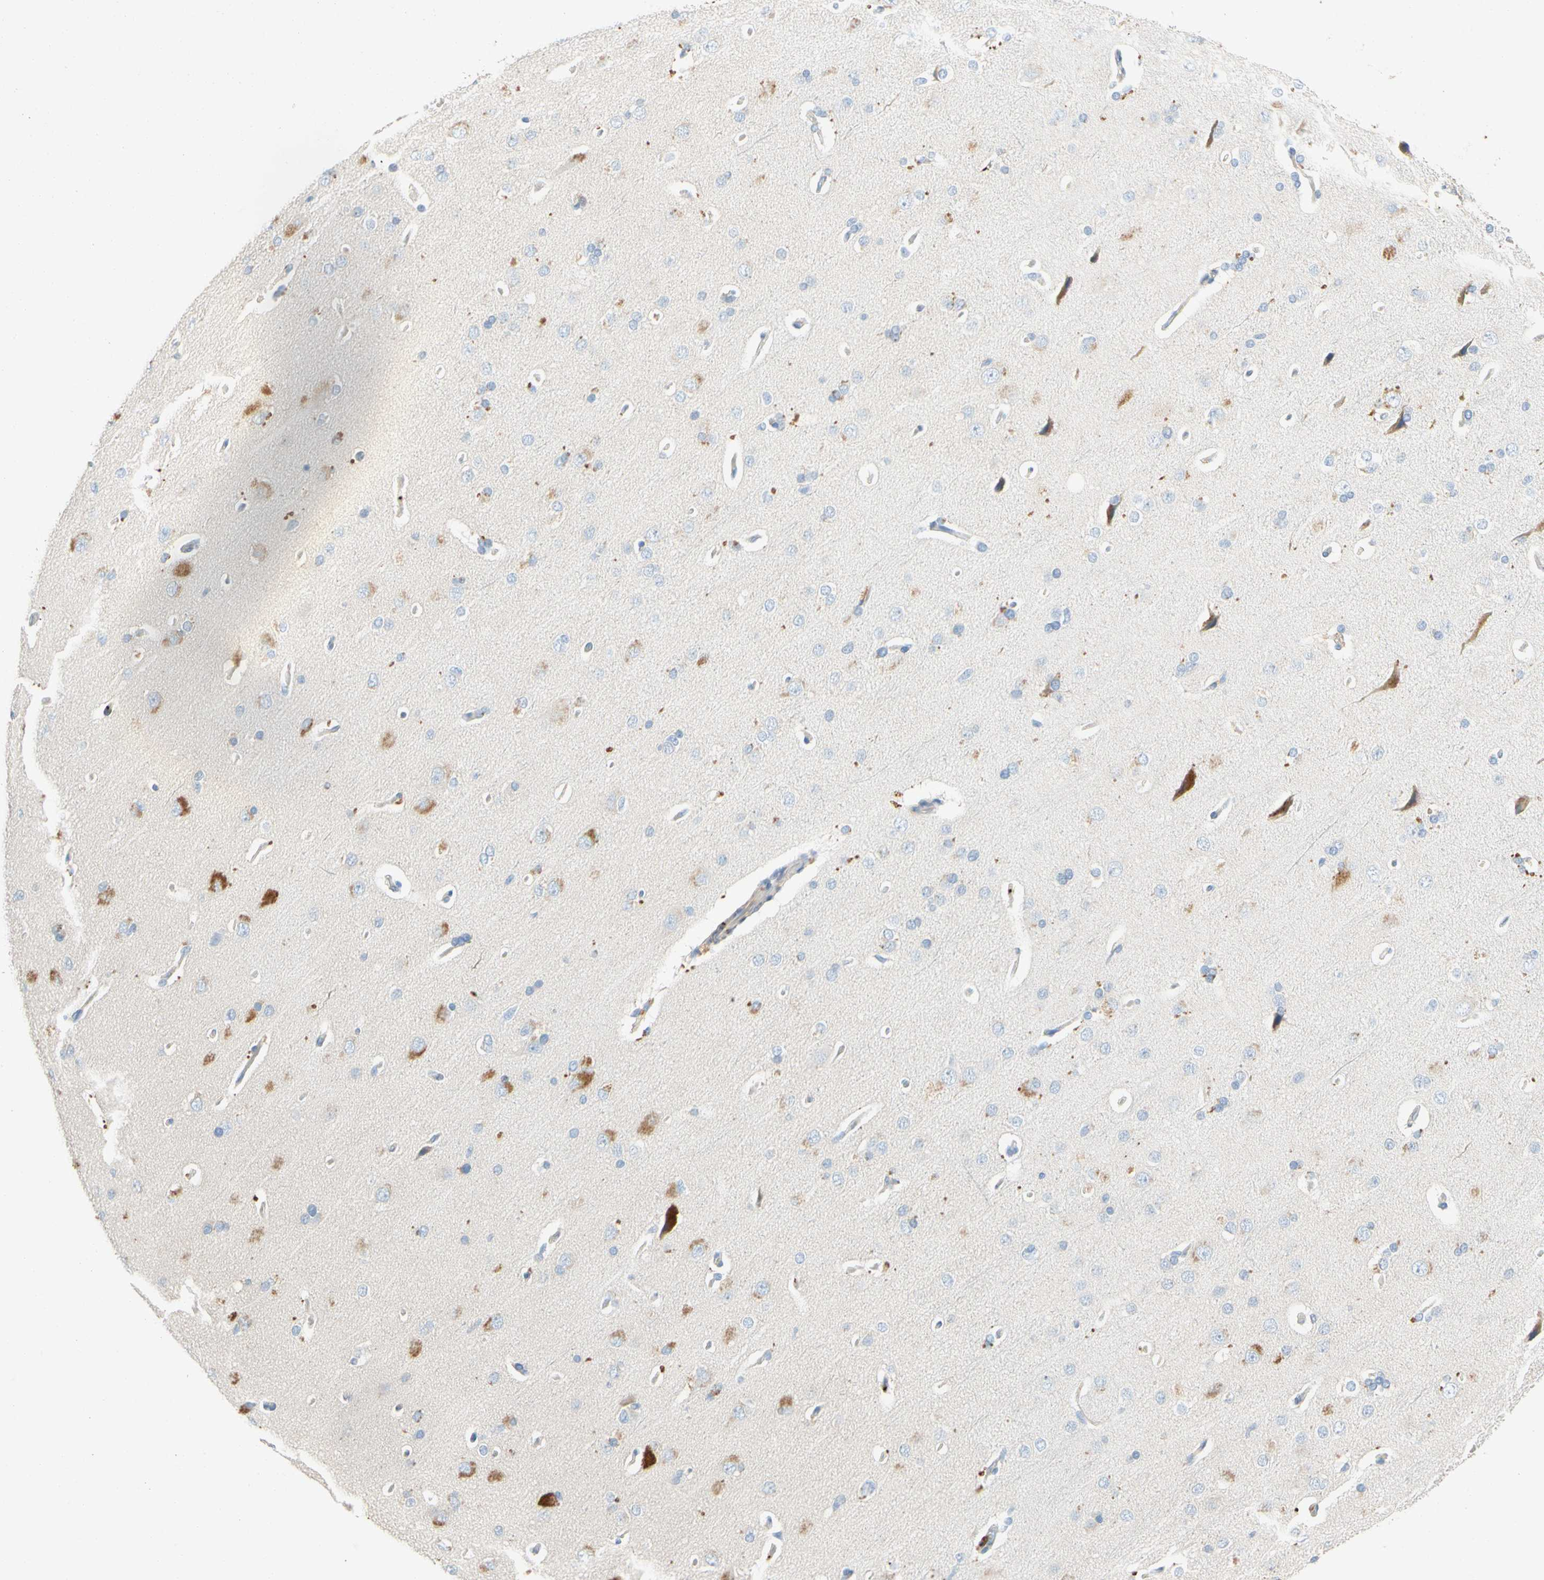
{"staining": {"intensity": "moderate", "quantity": "<25%", "location": "cytoplasmic/membranous"}, "tissue": "cerebral cortex", "cell_type": "Endothelial cells", "image_type": "normal", "snomed": [{"axis": "morphology", "description": "Normal tissue, NOS"}, {"axis": "topography", "description": "Cerebral cortex"}], "caption": "Immunohistochemical staining of unremarkable cerebral cortex shows moderate cytoplasmic/membranous protein staining in approximately <25% of endothelial cells.", "gene": "ENSG00000288796", "patient": {"sex": "male", "age": 62}}